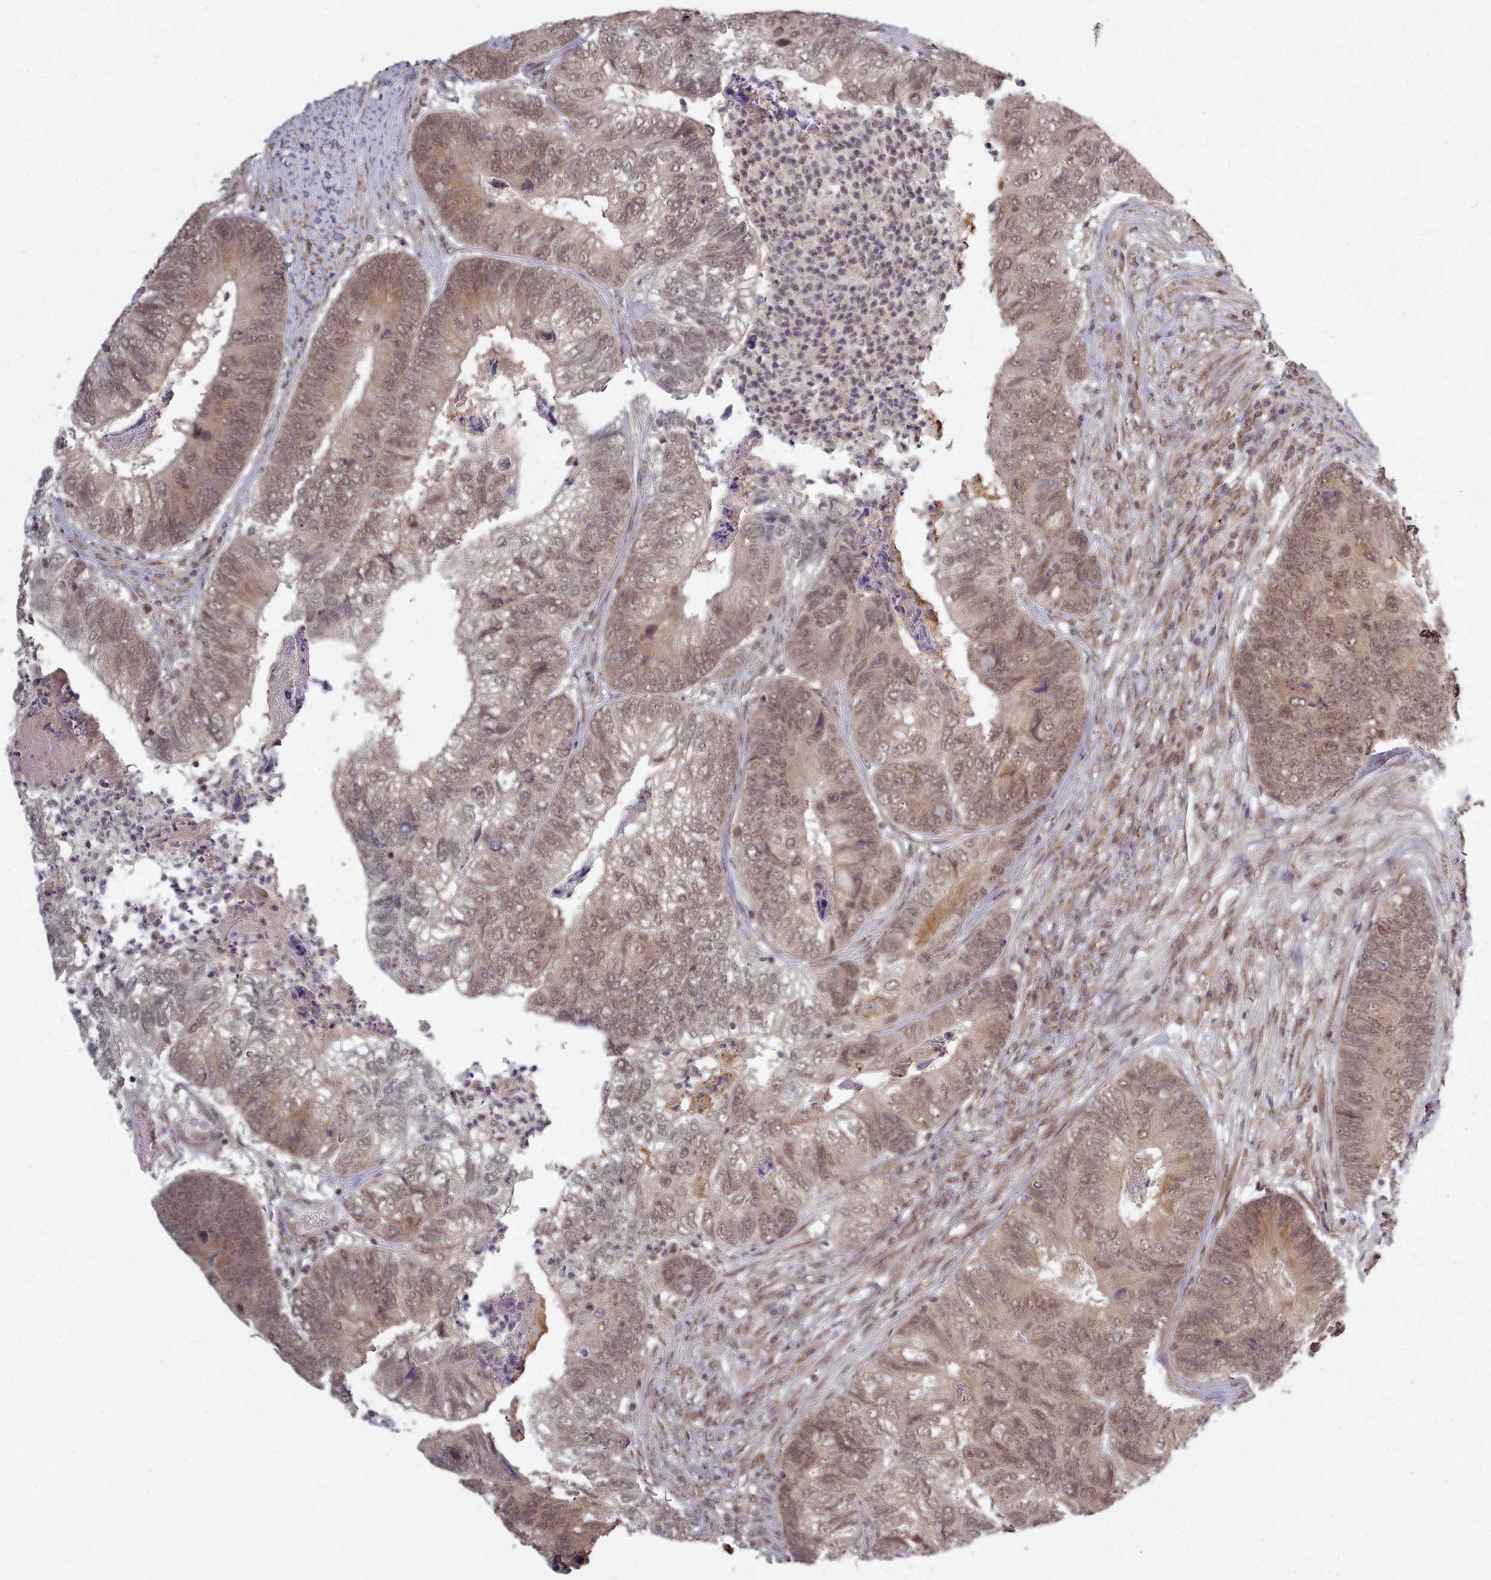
{"staining": {"intensity": "moderate", "quantity": ">75%", "location": "cytoplasmic/membranous,nuclear"}, "tissue": "colorectal cancer", "cell_type": "Tumor cells", "image_type": "cancer", "snomed": [{"axis": "morphology", "description": "Adenocarcinoma, NOS"}, {"axis": "topography", "description": "Colon"}], "caption": "A histopathology image of human adenocarcinoma (colorectal) stained for a protein reveals moderate cytoplasmic/membranous and nuclear brown staining in tumor cells.", "gene": "DHX8", "patient": {"sex": "female", "age": 67}}